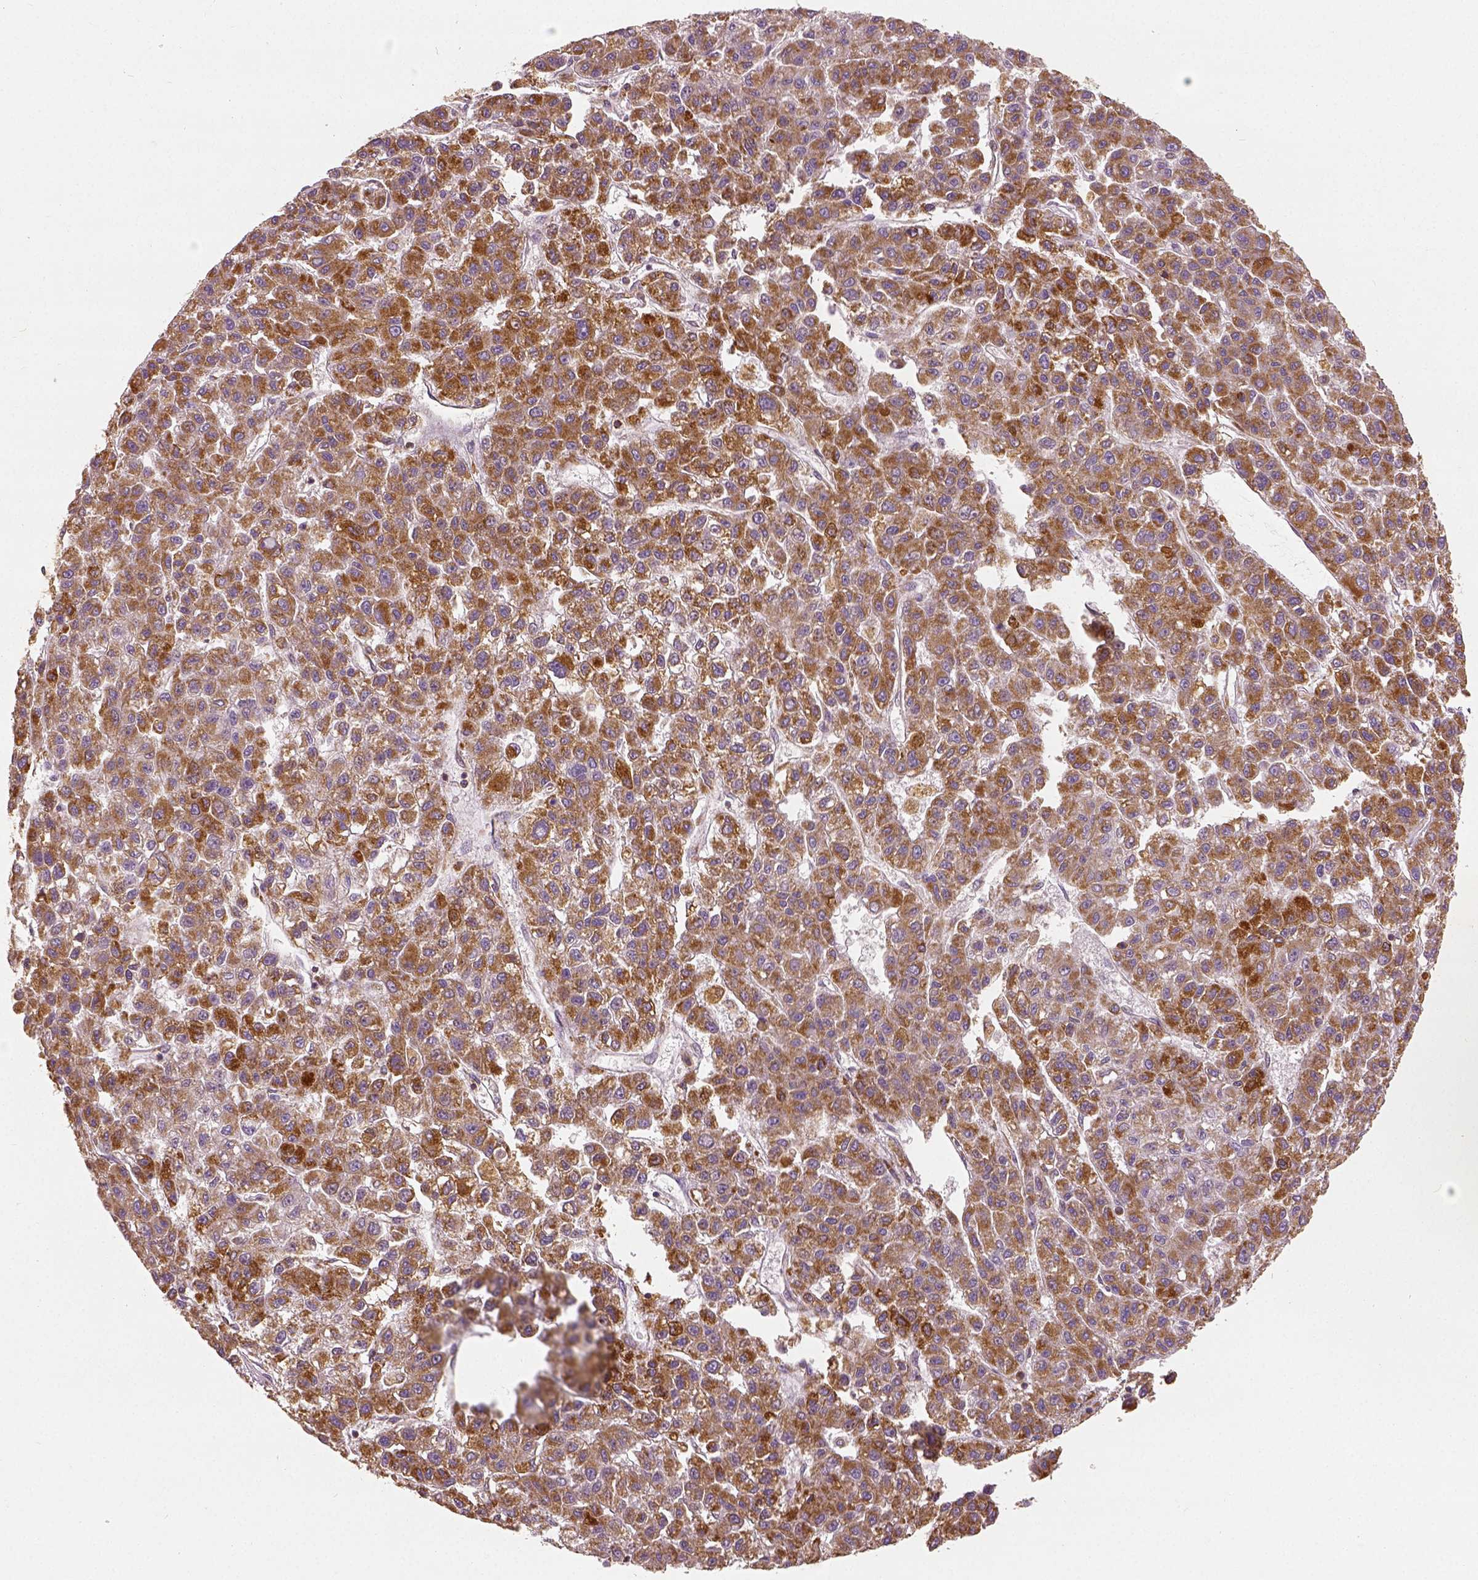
{"staining": {"intensity": "moderate", "quantity": ">75%", "location": "cytoplasmic/membranous"}, "tissue": "liver cancer", "cell_type": "Tumor cells", "image_type": "cancer", "snomed": [{"axis": "morphology", "description": "Carcinoma, Hepatocellular, NOS"}, {"axis": "topography", "description": "Liver"}], "caption": "Liver cancer (hepatocellular carcinoma) stained for a protein exhibits moderate cytoplasmic/membranous positivity in tumor cells.", "gene": "PGAM5", "patient": {"sex": "male", "age": 70}}